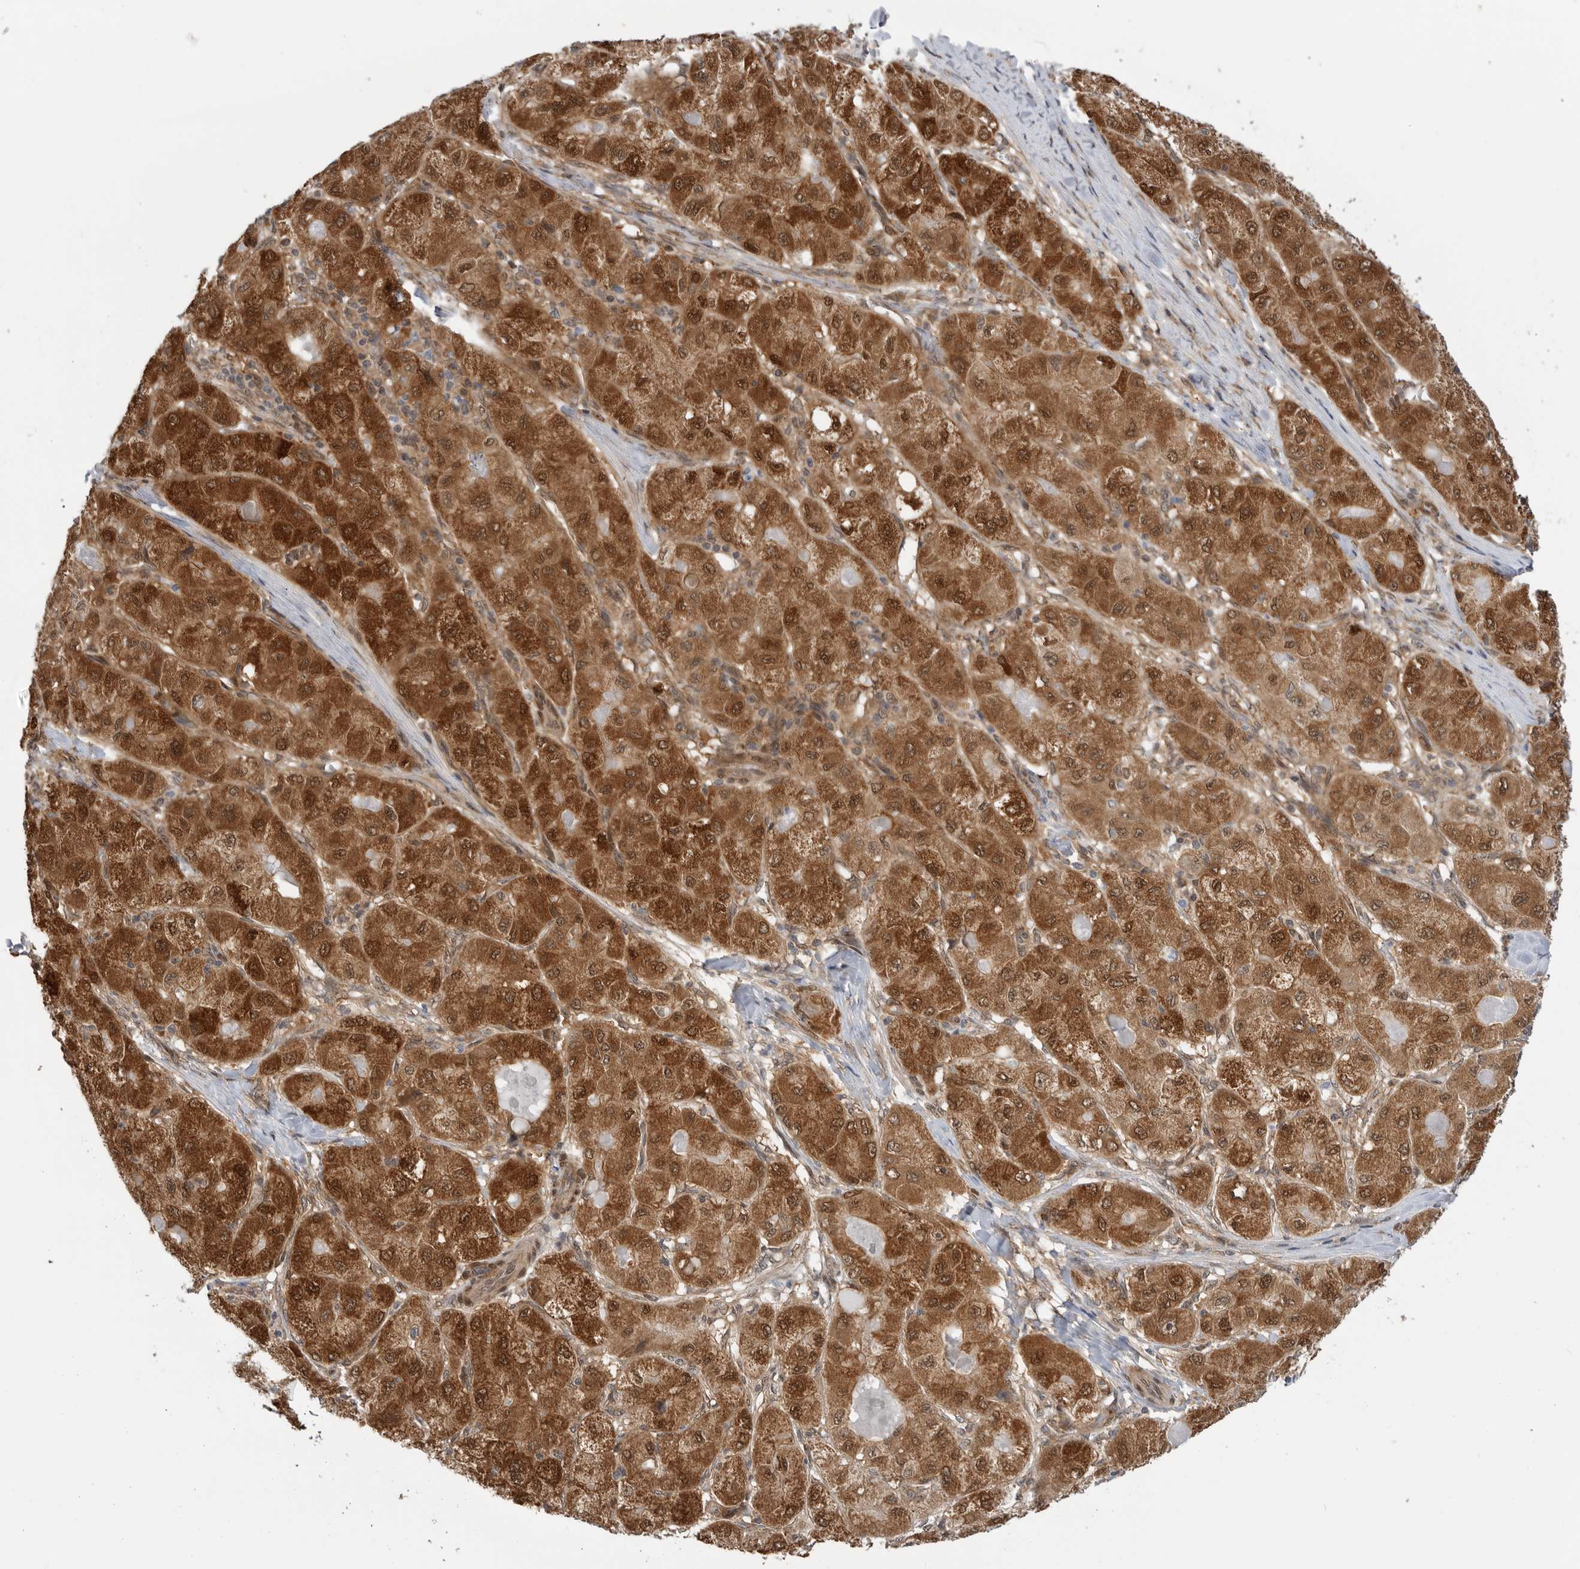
{"staining": {"intensity": "strong", "quantity": ">75%", "location": "cytoplasmic/membranous,nuclear"}, "tissue": "liver cancer", "cell_type": "Tumor cells", "image_type": "cancer", "snomed": [{"axis": "morphology", "description": "Carcinoma, Hepatocellular, NOS"}, {"axis": "topography", "description": "Liver"}], "caption": "Tumor cells display high levels of strong cytoplasmic/membranous and nuclear staining in about >75% of cells in human liver cancer (hepatocellular carcinoma). The protein is shown in brown color, while the nuclei are stained blue.", "gene": "DCAF8", "patient": {"sex": "male", "age": 80}}